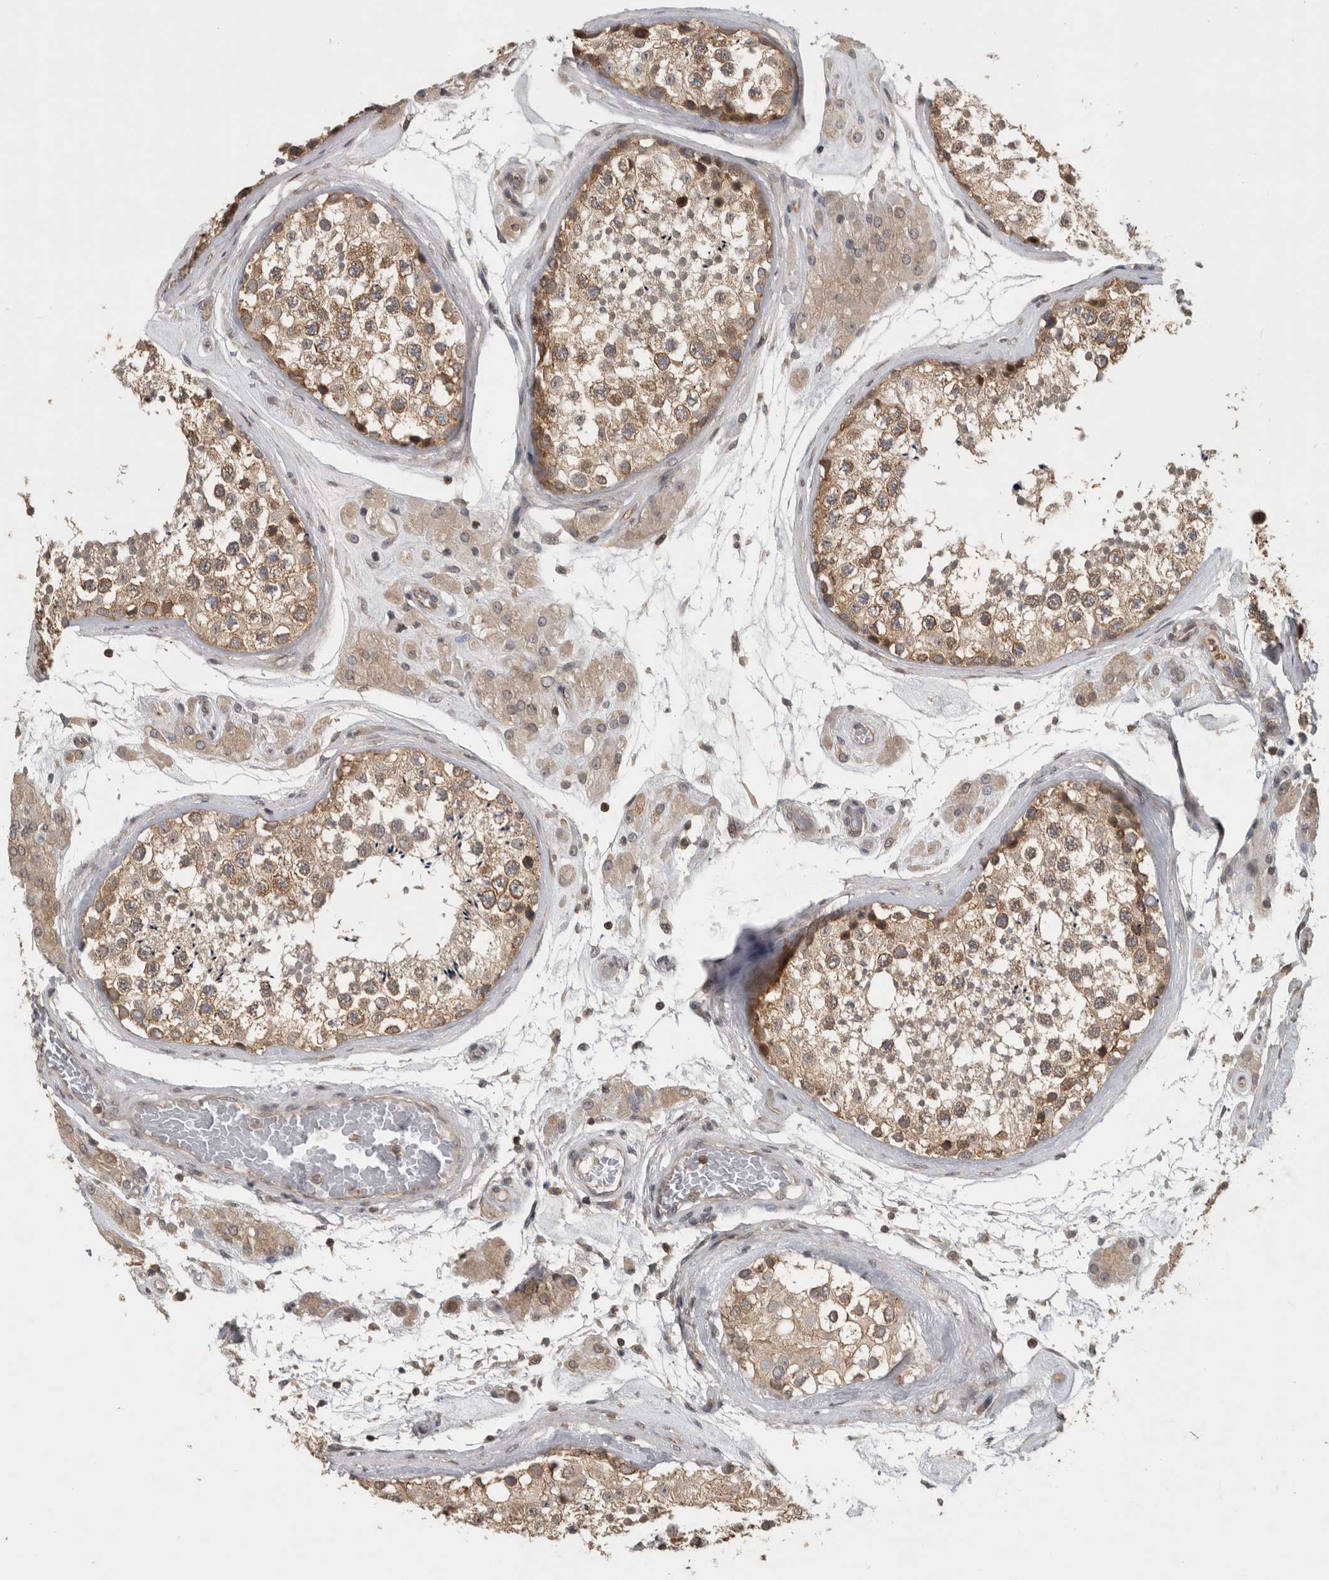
{"staining": {"intensity": "moderate", "quantity": ">75%", "location": "cytoplasmic/membranous"}, "tissue": "testis", "cell_type": "Cells in seminiferous ducts", "image_type": "normal", "snomed": [{"axis": "morphology", "description": "Normal tissue, NOS"}, {"axis": "topography", "description": "Testis"}], "caption": "Immunohistochemical staining of normal testis shows >75% levels of moderate cytoplasmic/membranous protein staining in approximately >75% of cells in seminiferous ducts.", "gene": "ATXN2", "patient": {"sex": "male", "age": 46}}